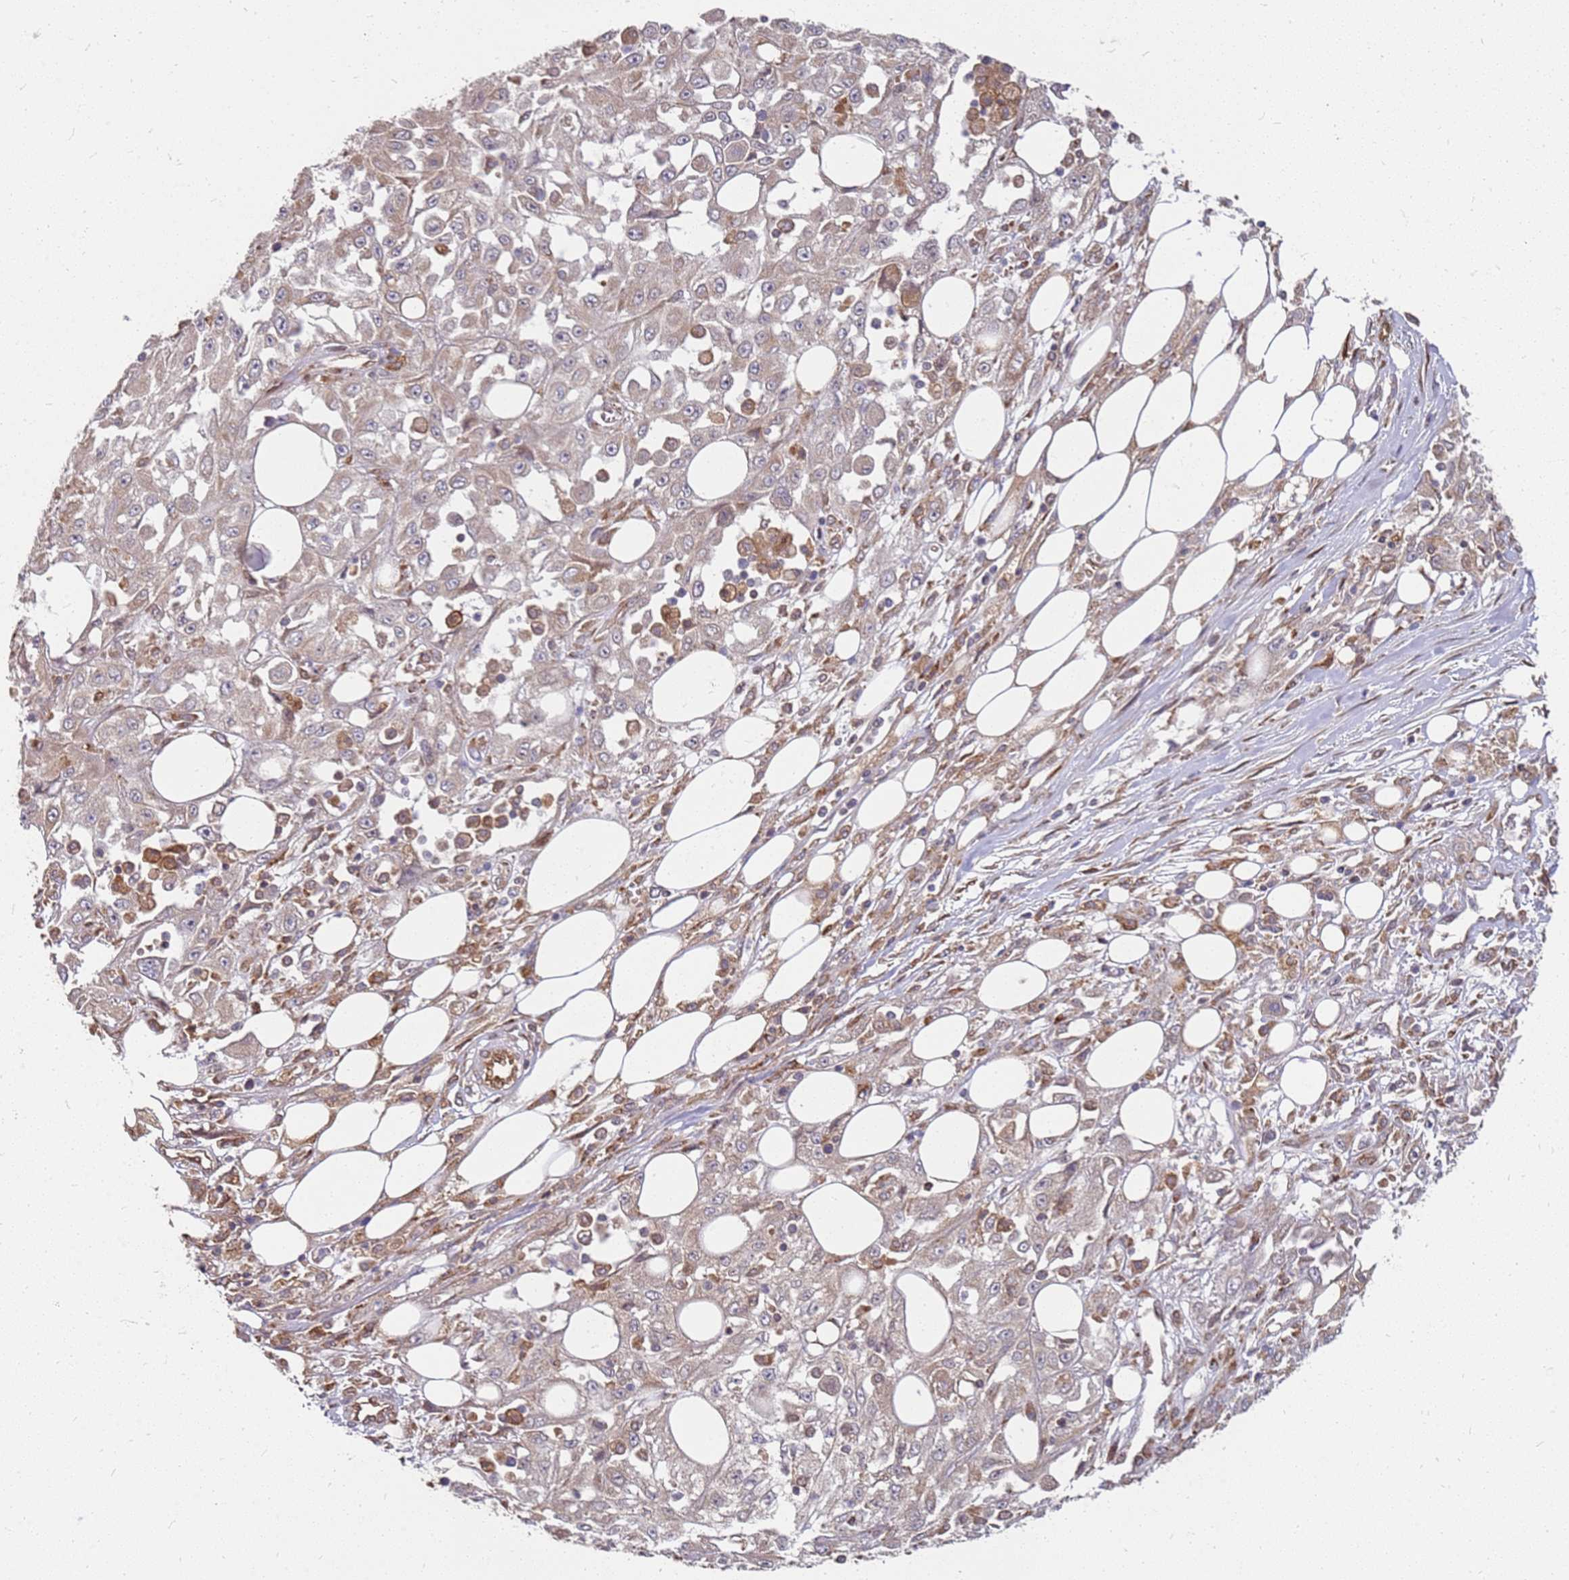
{"staining": {"intensity": "weak", "quantity": "25%-75%", "location": "cytoplasmic/membranous"}, "tissue": "skin cancer", "cell_type": "Tumor cells", "image_type": "cancer", "snomed": [{"axis": "morphology", "description": "Squamous cell carcinoma, NOS"}, {"axis": "morphology", "description": "Squamous cell carcinoma, metastatic, NOS"}, {"axis": "topography", "description": "Skin"}, {"axis": "topography", "description": "Lymph node"}], "caption": "Immunohistochemical staining of human squamous cell carcinoma (skin) shows weak cytoplasmic/membranous protein expression in about 25%-75% of tumor cells. (brown staining indicates protein expression, while blue staining denotes nuclei).", "gene": "NUDT14", "patient": {"sex": "male", "age": 75}}